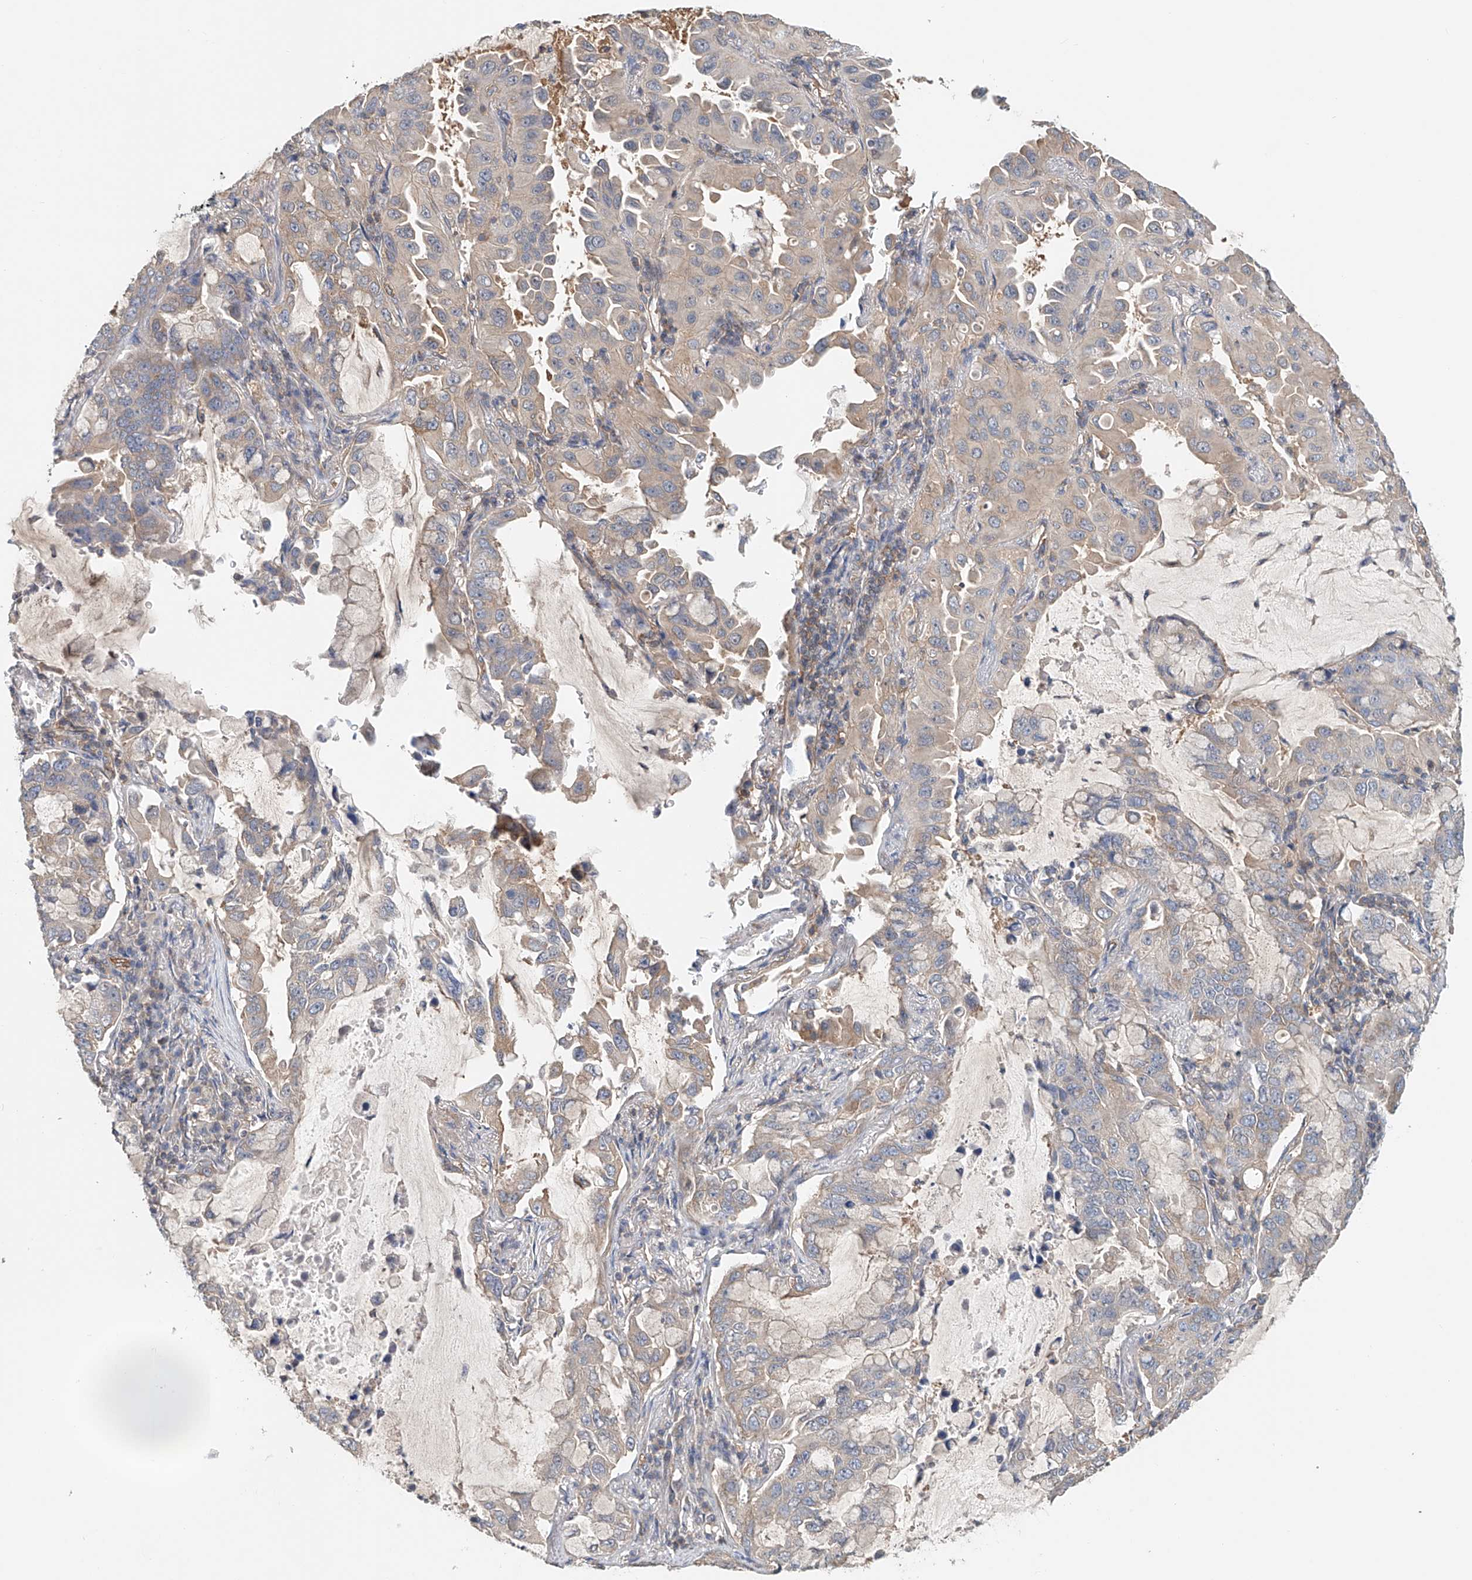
{"staining": {"intensity": "negative", "quantity": "none", "location": "none"}, "tissue": "lung cancer", "cell_type": "Tumor cells", "image_type": "cancer", "snomed": [{"axis": "morphology", "description": "Adenocarcinoma, NOS"}, {"axis": "topography", "description": "Lung"}], "caption": "Lung adenocarcinoma was stained to show a protein in brown. There is no significant positivity in tumor cells.", "gene": "FRYL", "patient": {"sex": "male", "age": 64}}